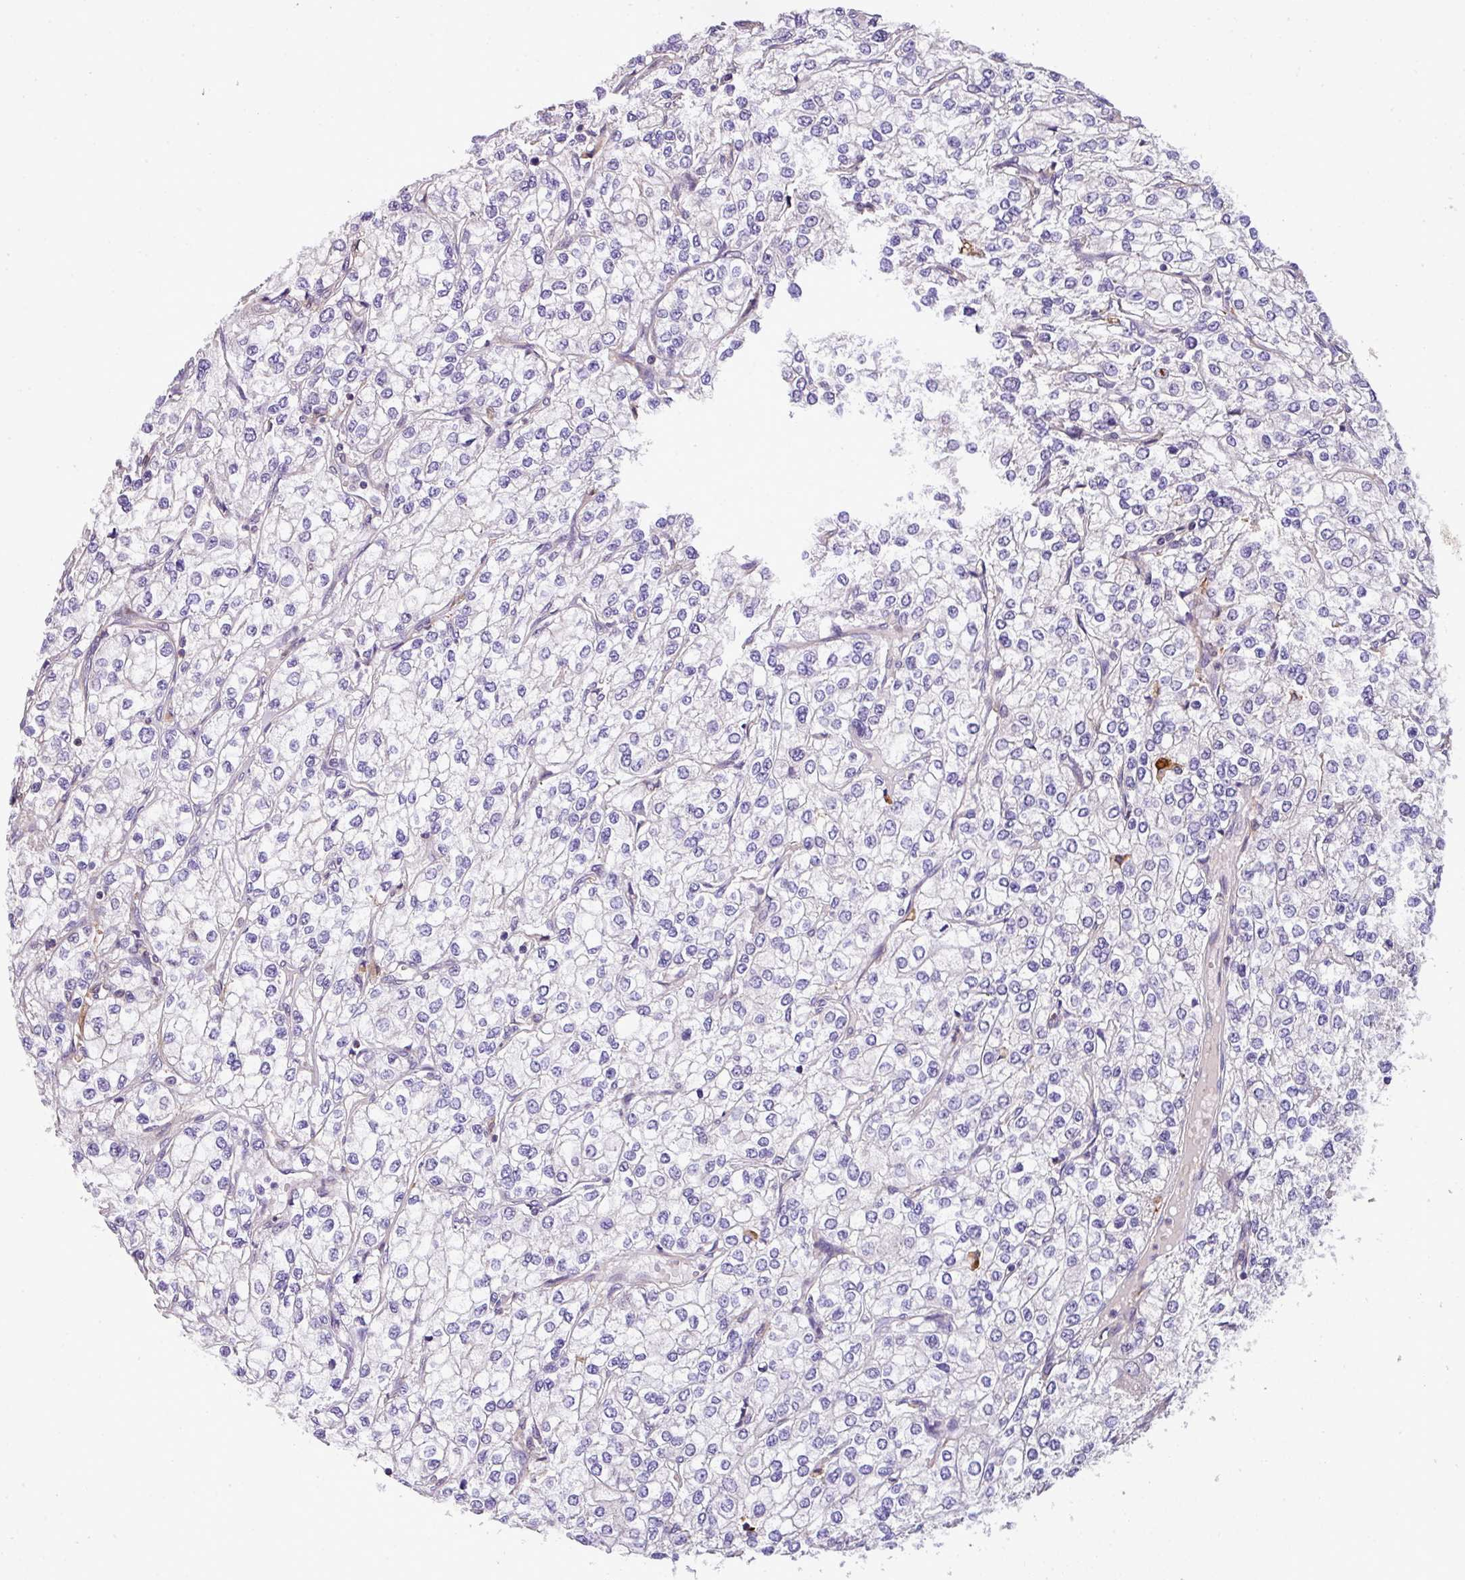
{"staining": {"intensity": "negative", "quantity": "none", "location": "none"}, "tissue": "renal cancer", "cell_type": "Tumor cells", "image_type": "cancer", "snomed": [{"axis": "morphology", "description": "Adenocarcinoma, NOS"}, {"axis": "topography", "description": "Kidney"}], "caption": "High magnification brightfield microscopy of renal adenocarcinoma stained with DAB (brown) and counterstained with hematoxylin (blue): tumor cells show no significant expression. The staining was performed using DAB to visualize the protein expression in brown, while the nuclei were stained in blue with hematoxylin (Magnification: 20x).", "gene": "CASS4", "patient": {"sex": "male", "age": 80}}